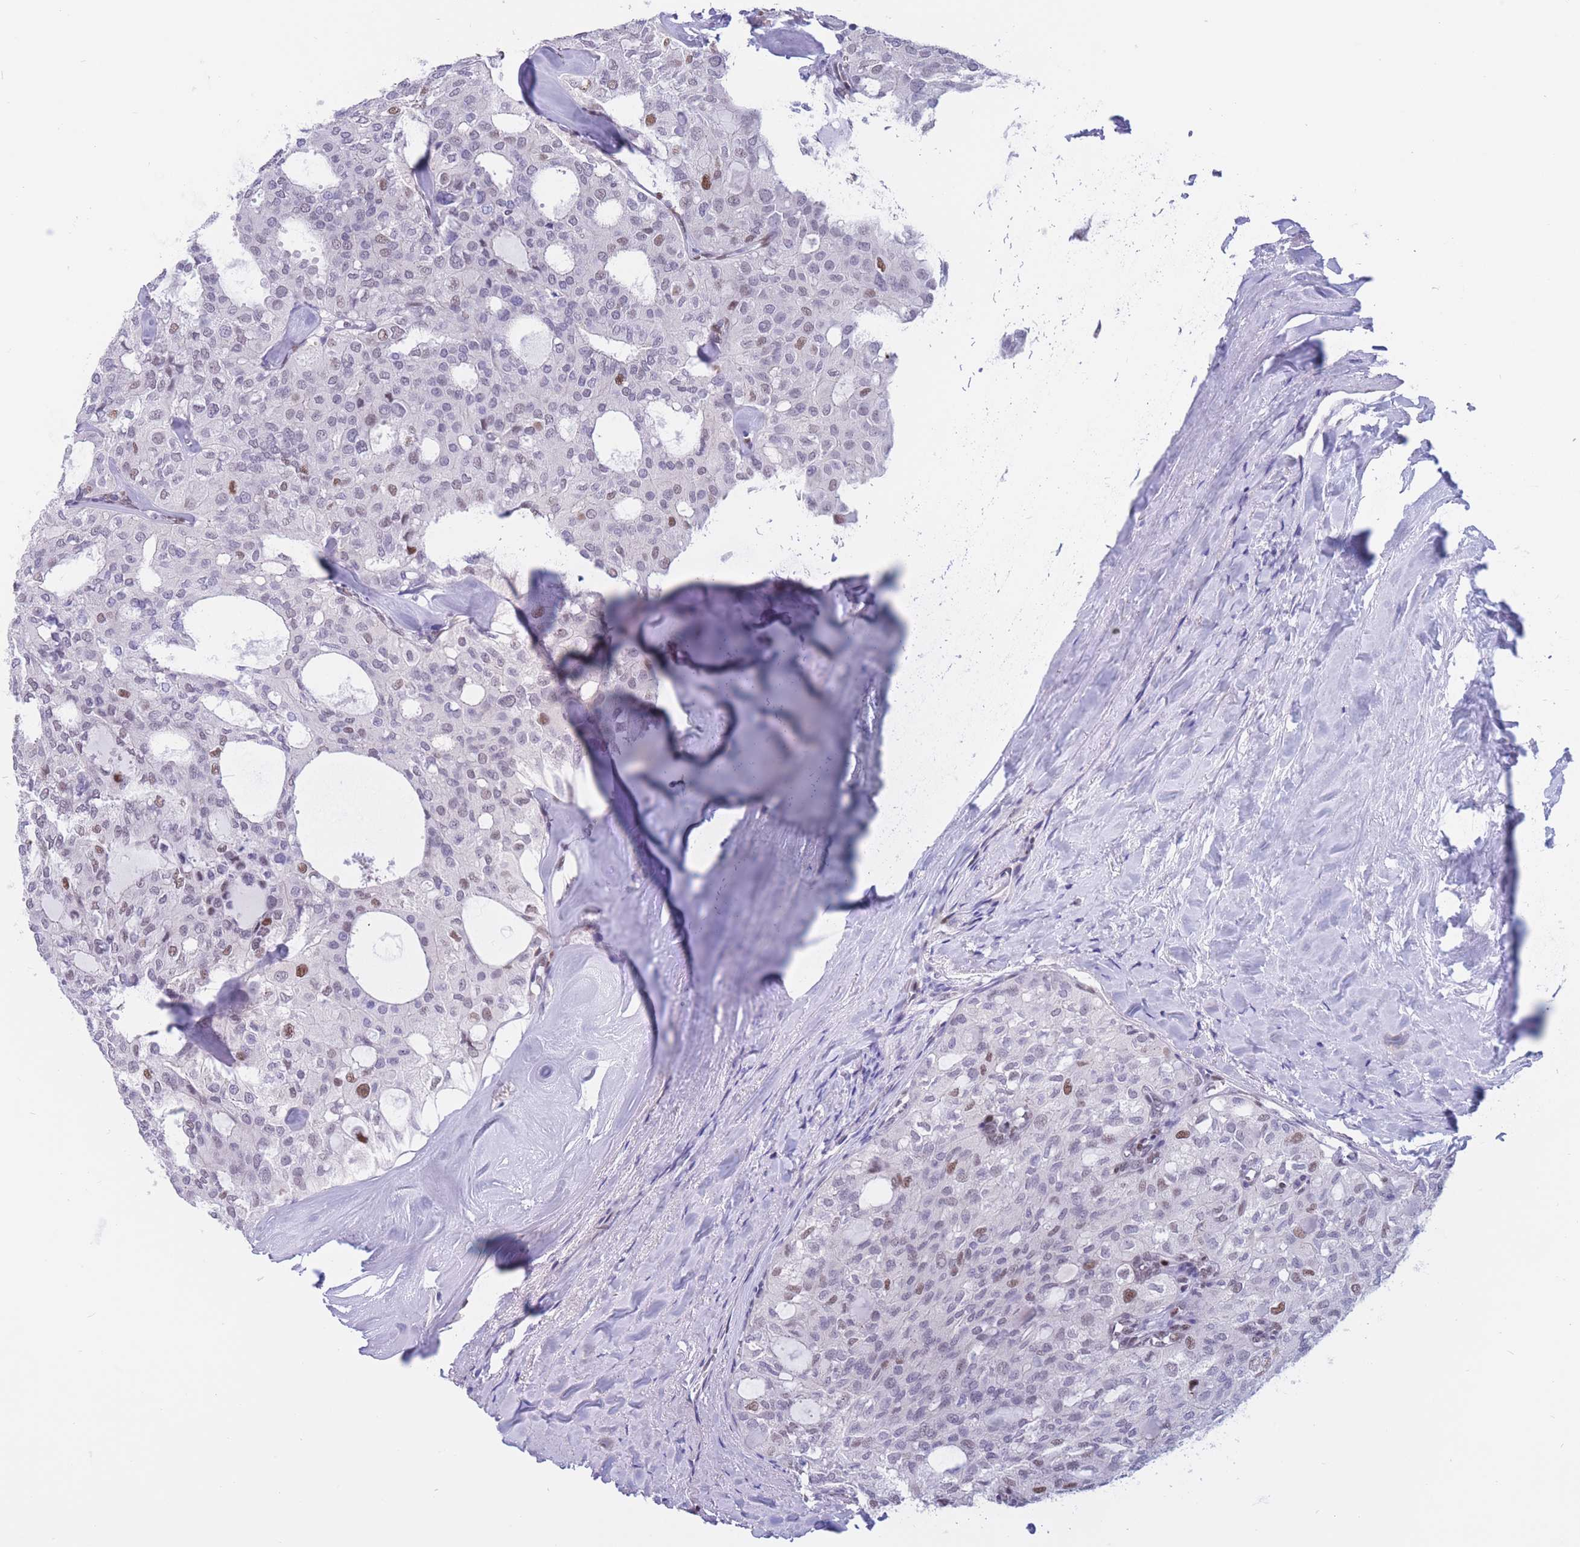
{"staining": {"intensity": "moderate", "quantity": "<25%", "location": "nuclear"}, "tissue": "thyroid cancer", "cell_type": "Tumor cells", "image_type": "cancer", "snomed": [{"axis": "morphology", "description": "Follicular adenoma carcinoma, NOS"}, {"axis": "topography", "description": "Thyroid gland"}], "caption": "Moderate nuclear protein staining is identified in about <25% of tumor cells in thyroid follicular adenoma carcinoma.", "gene": "NASP", "patient": {"sex": "male", "age": 75}}